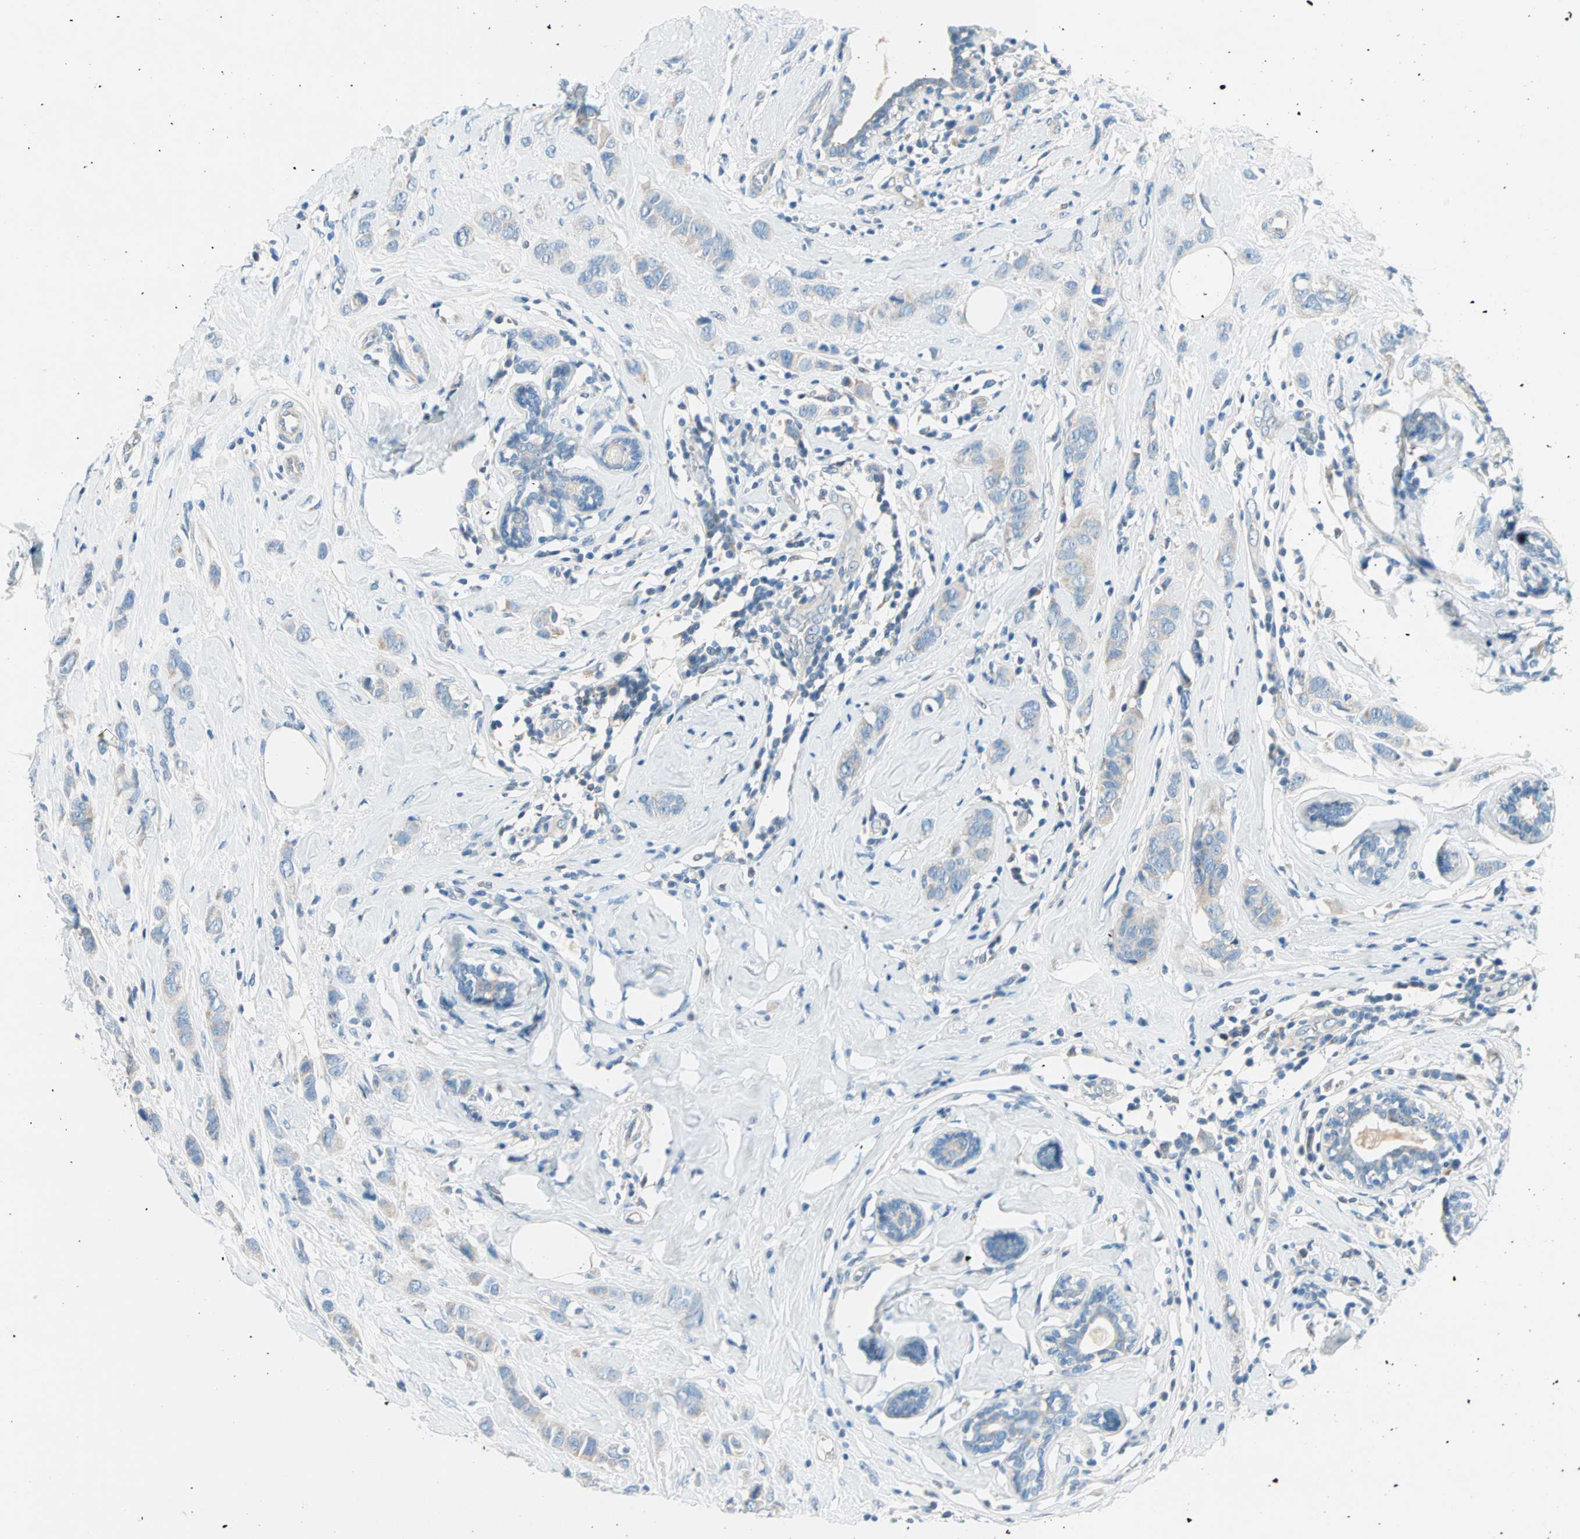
{"staining": {"intensity": "negative", "quantity": "none", "location": "none"}, "tissue": "breast cancer", "cell_type": "Tumor cells", "image_type": "cancer", "snomed": [{"axis": "morphology", "description": "Normal tissue, NOS"}, {"axis": "morphology", "description": "Duct carcinoma"}, {"axis": "topography", "description": "Breast"}], "caption": "This micrograph is of intraductal carcinoma (breast) stained with immunohistochemistry to label a protein in brown with the nuclei are counter-stained blue. There is no staining in tumor cells.", "gene": "TMEM163", "patient": {"sex": "female", "age": 50}}